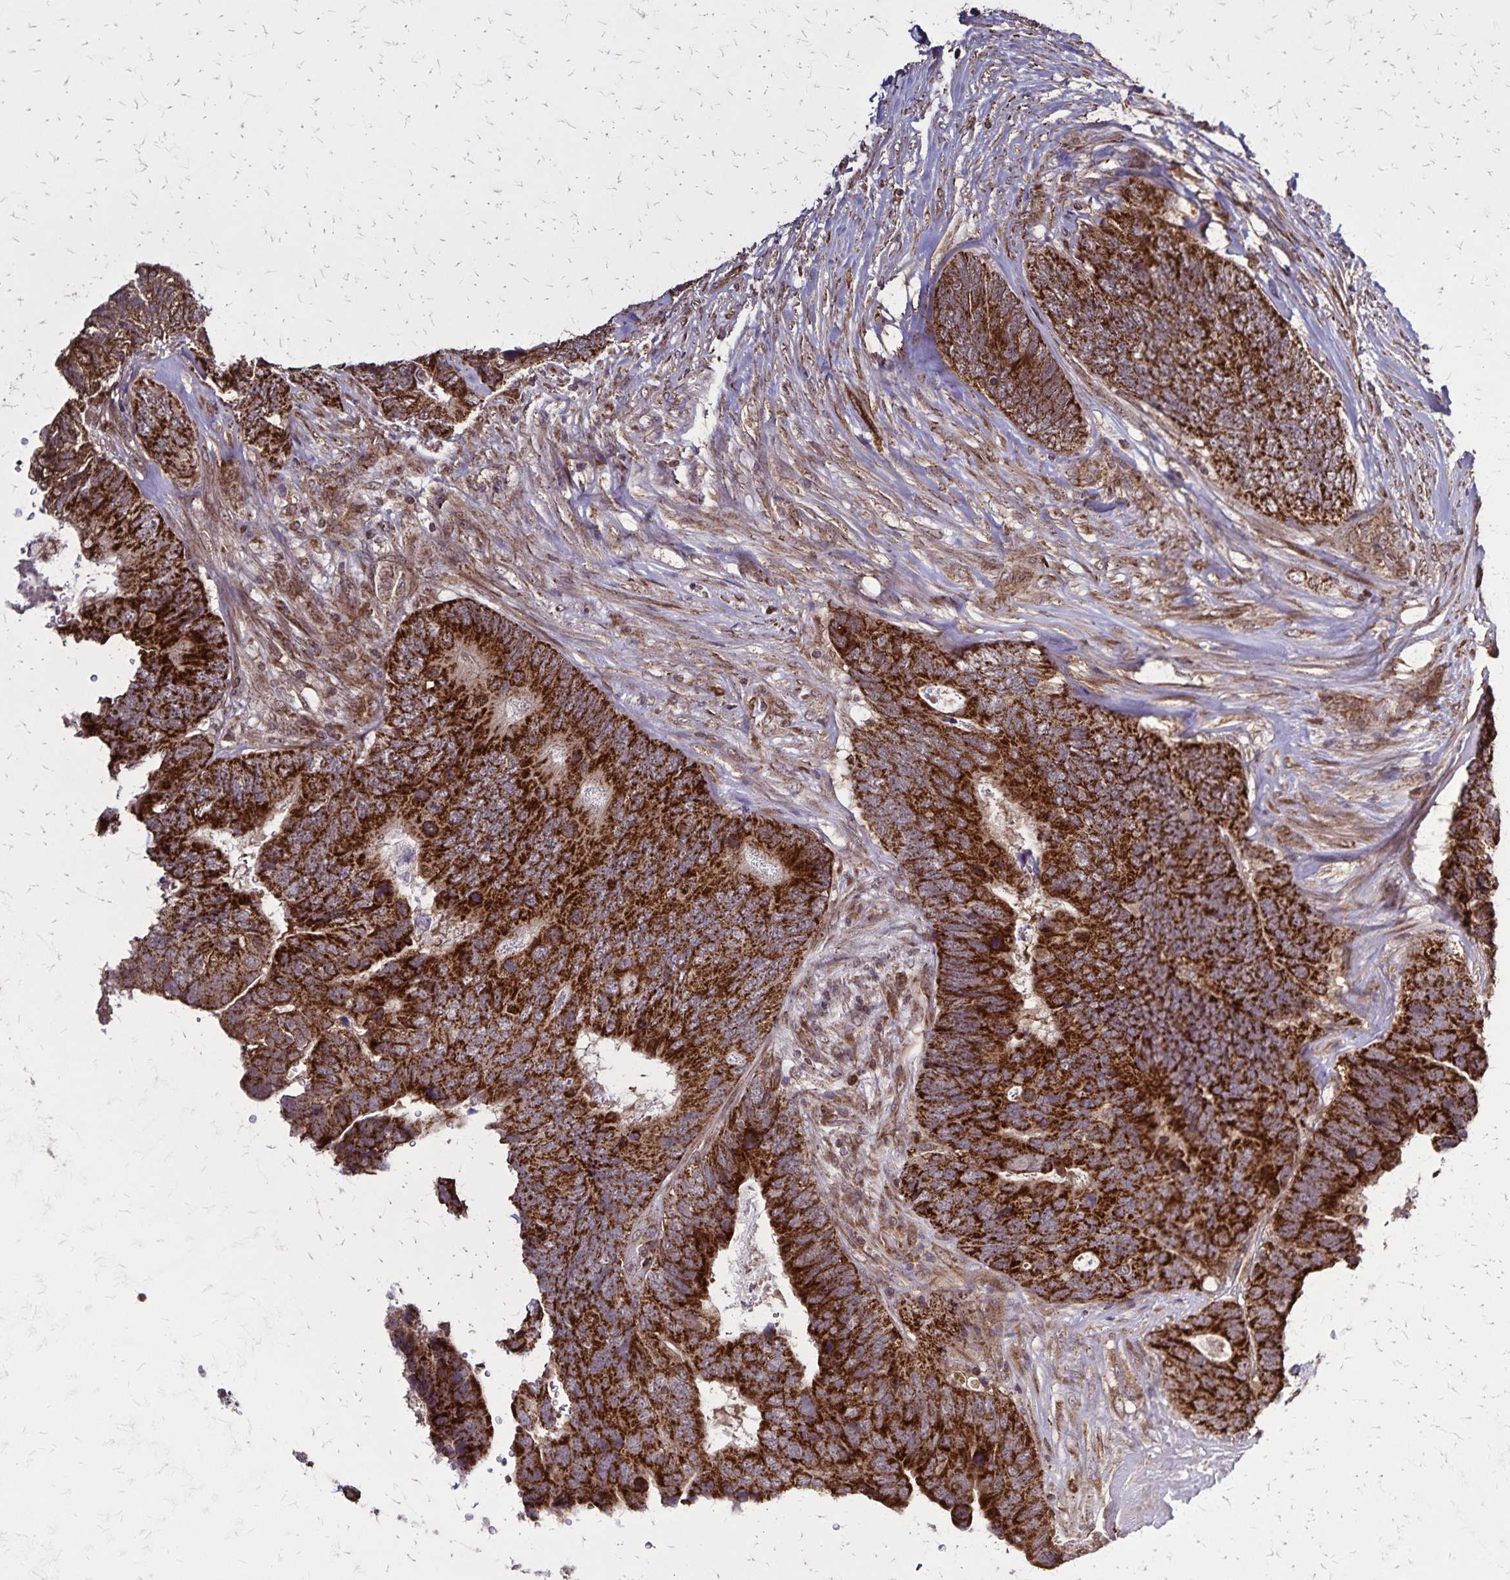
{"staining": {"intensity": "strong", "quantity": ">75%", "location": "cytoplasmic/membranous"}, "tissue": "breast cancer", "cell_type": "Tumor cells", "image_type": "cancer", "snomed": [{"axis": "morphology", "description": "Lobular carcinoma"}, {"axis": "topography", "description": "Breast"}], "caption": "High-magnification brightfield microscopy of breast cancer stained with DAB (brown) and counterstained with hematoxylin (blue). tumor cells exhibit strong cytoplasmic/membranous expression is seen in approximately>75% of cells.", "gene": "NFS1", "patient": {"sex": "female", "age": 59}}